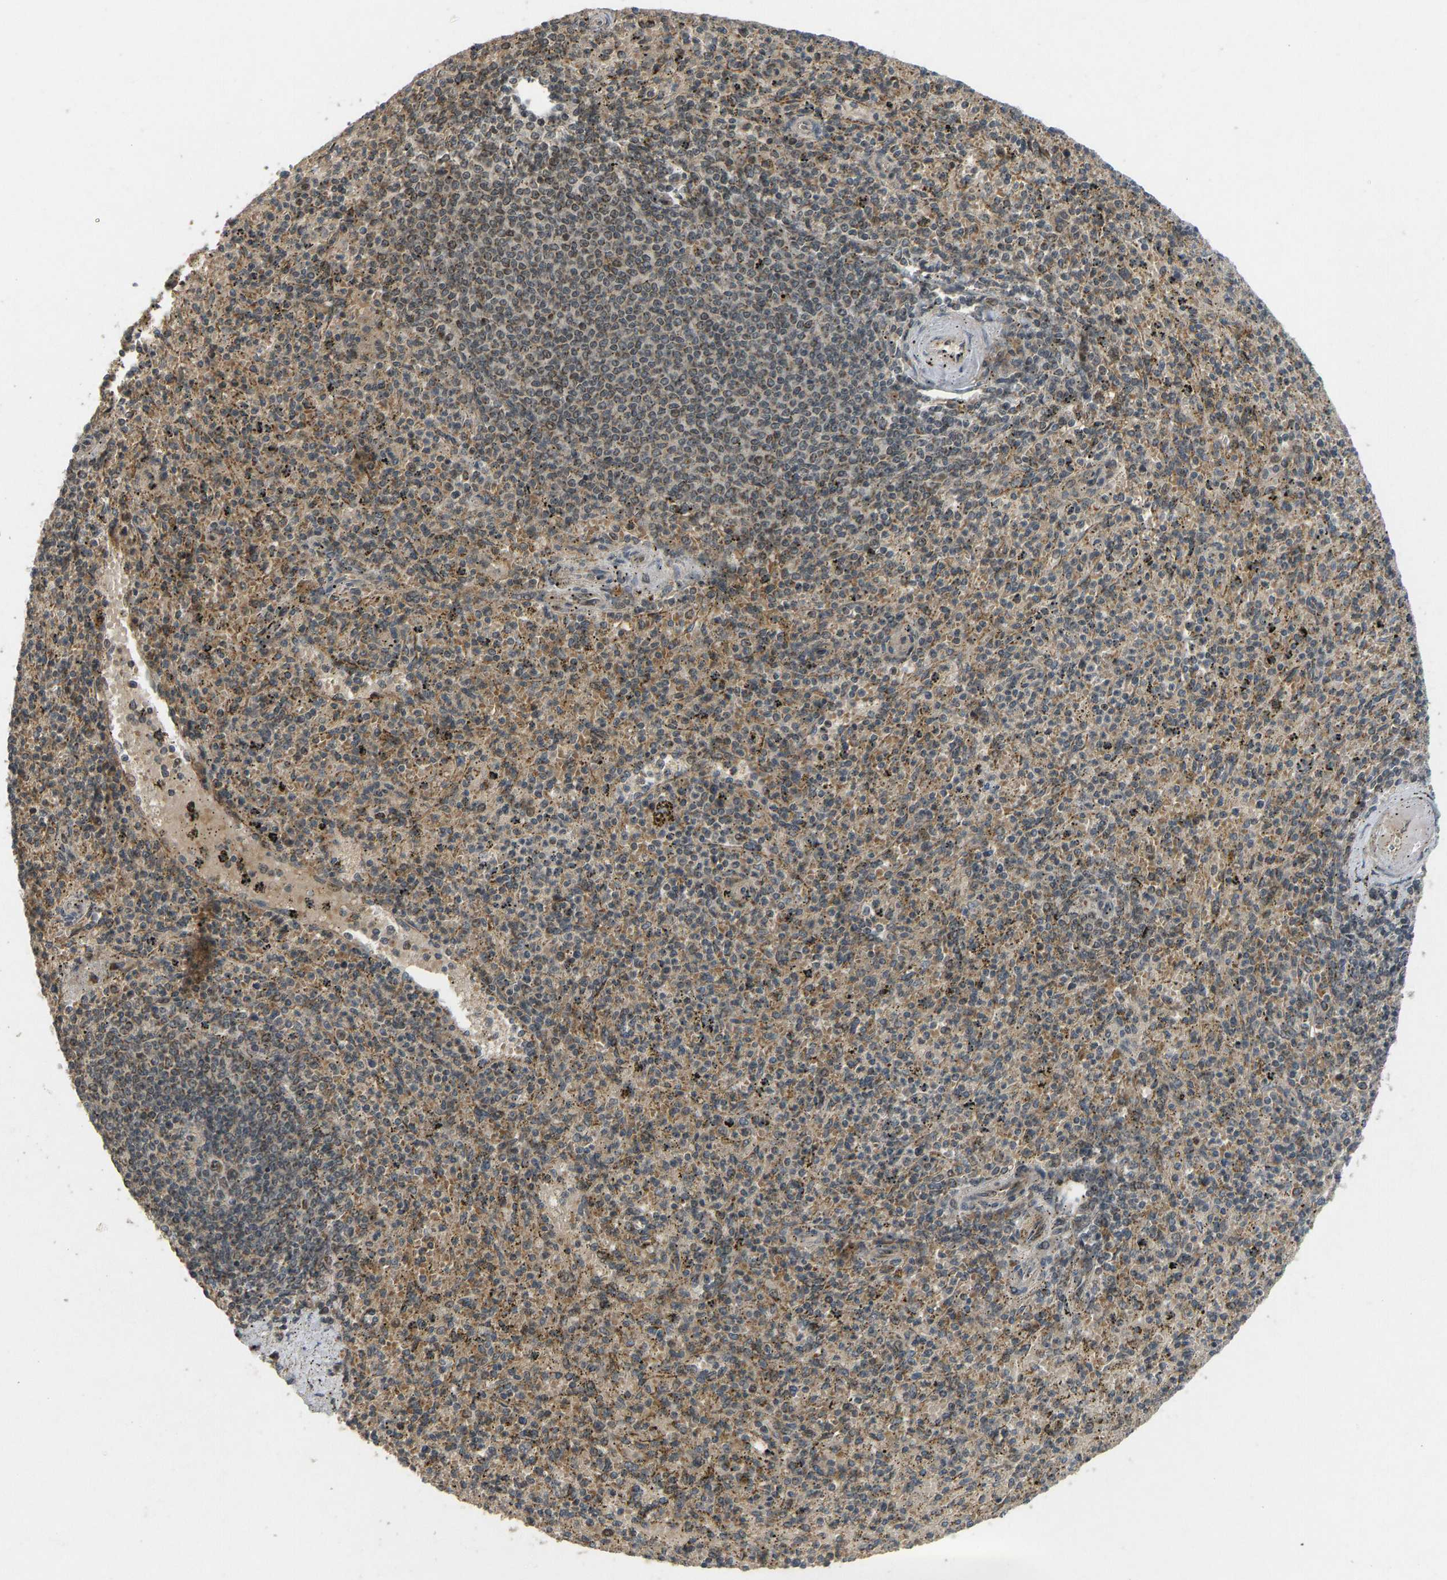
{"staining": {"intensity": "moderate", "quantity": "25%-75%", "location": "cytoplasmic/membranous"}, "tissue": "spleen", "cell_type": "Cells in red pulp", "image_type": "normal", "snomed": [{"axis": "morphology", "description": "Normal tissue, NOS"}, {"axis": "topography", "description": "Spleen"}], "caption": "This image reveals IHC staining of benign spleen, with medium moderate cytoplasmic/membranous positivity in about 25%-75% of cells in red pulp.", "gene": "ACADS", "patient": {"sex": "male", "age": 72}}